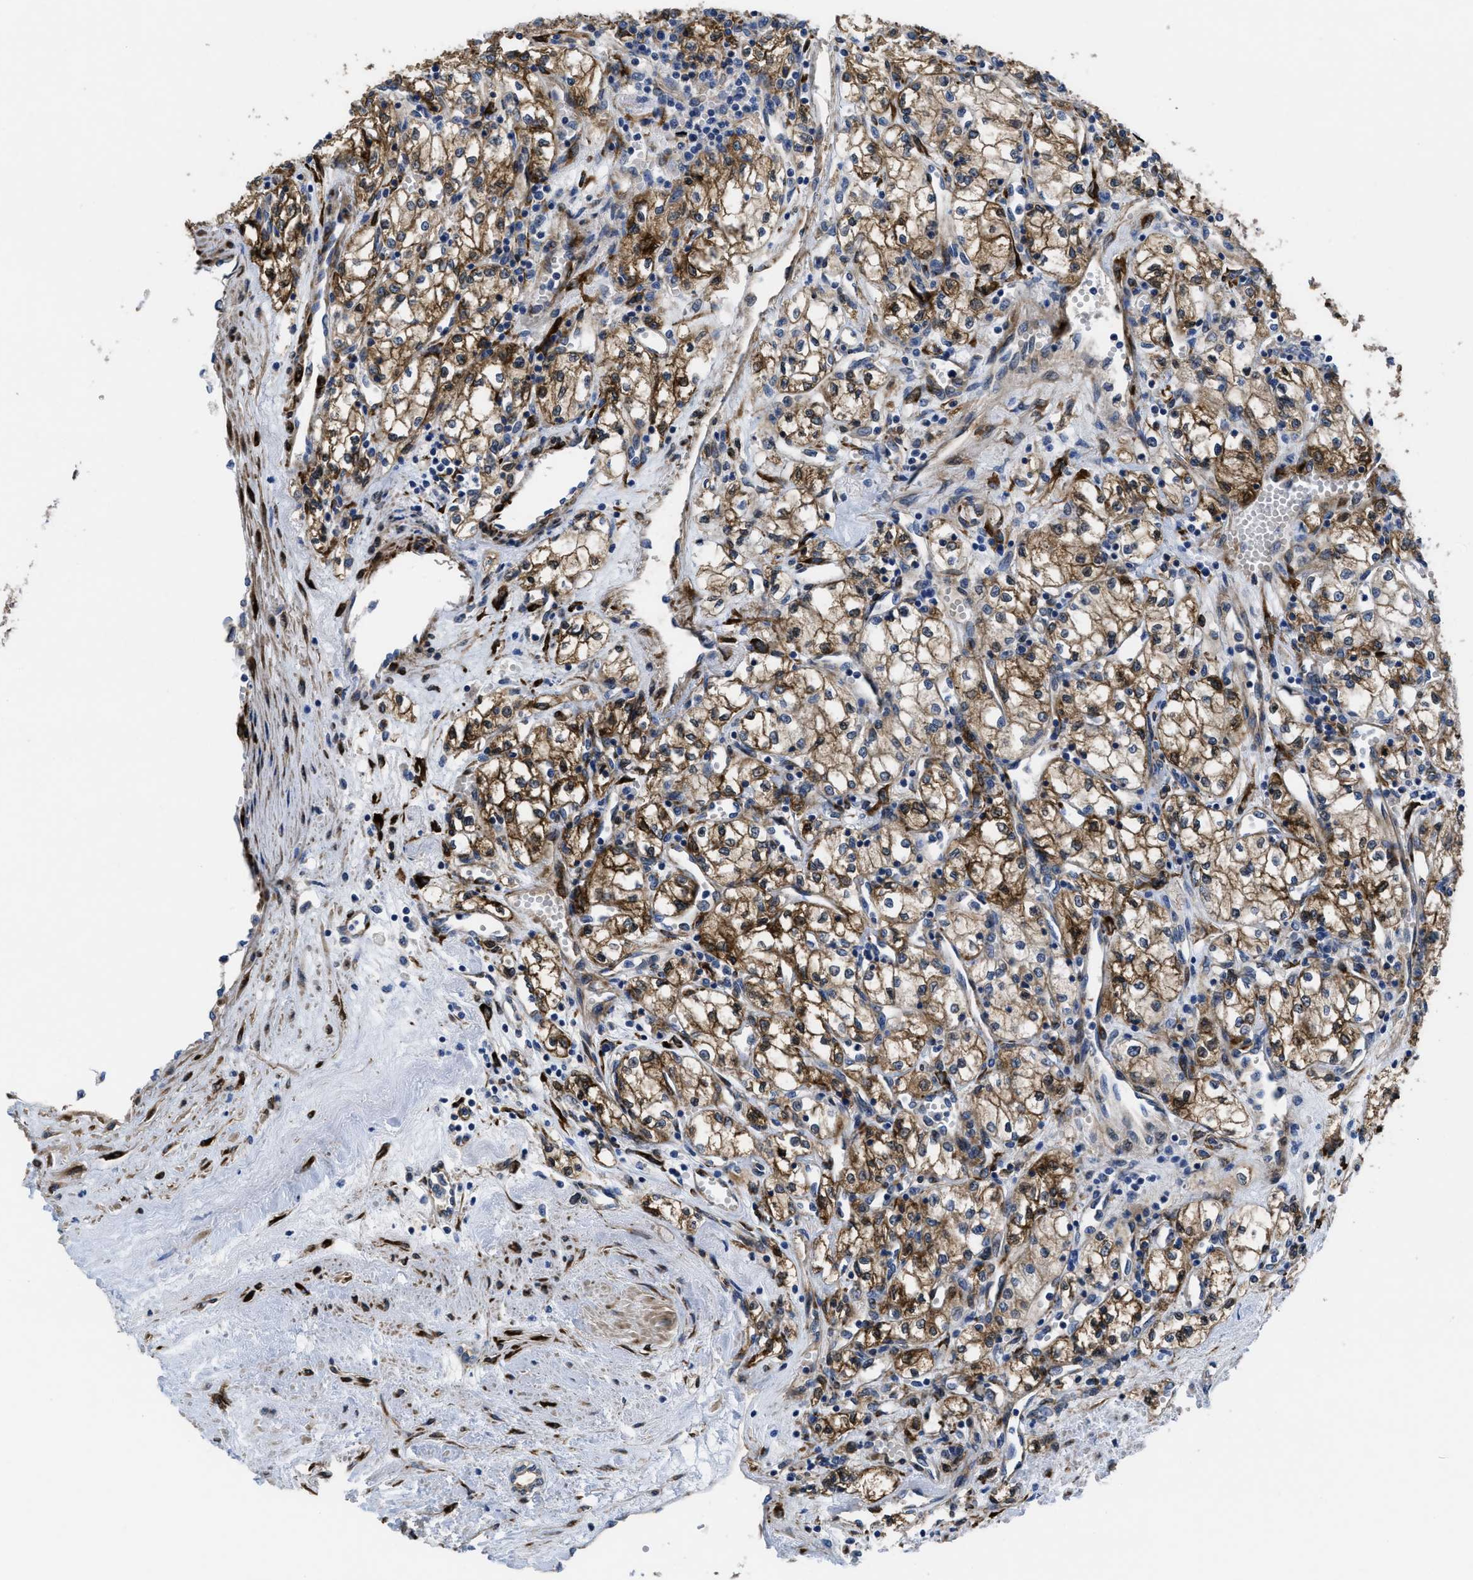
{"staining": {"intensity": "moderate", "quantity": ">75%", "location": "cytoplasmic/membranous"}, "tissue": "renal cancer", "cell_type": "Tumor cells", "image_type": "cancer", "snomed": [{"axis": "morphology", "description": "Adenocarcinoma, NOS"}, {"axis": "topography", "description": "Kidney"}], "caption": "A high-resolution photomicrograph shows IHC staining of renal cancer, which shows moderate cytoplasmic/membranous staining in approximately >75% of tumor cells.", "gene": "SQLE", "patient": {"sex": "male", "age": 59}}